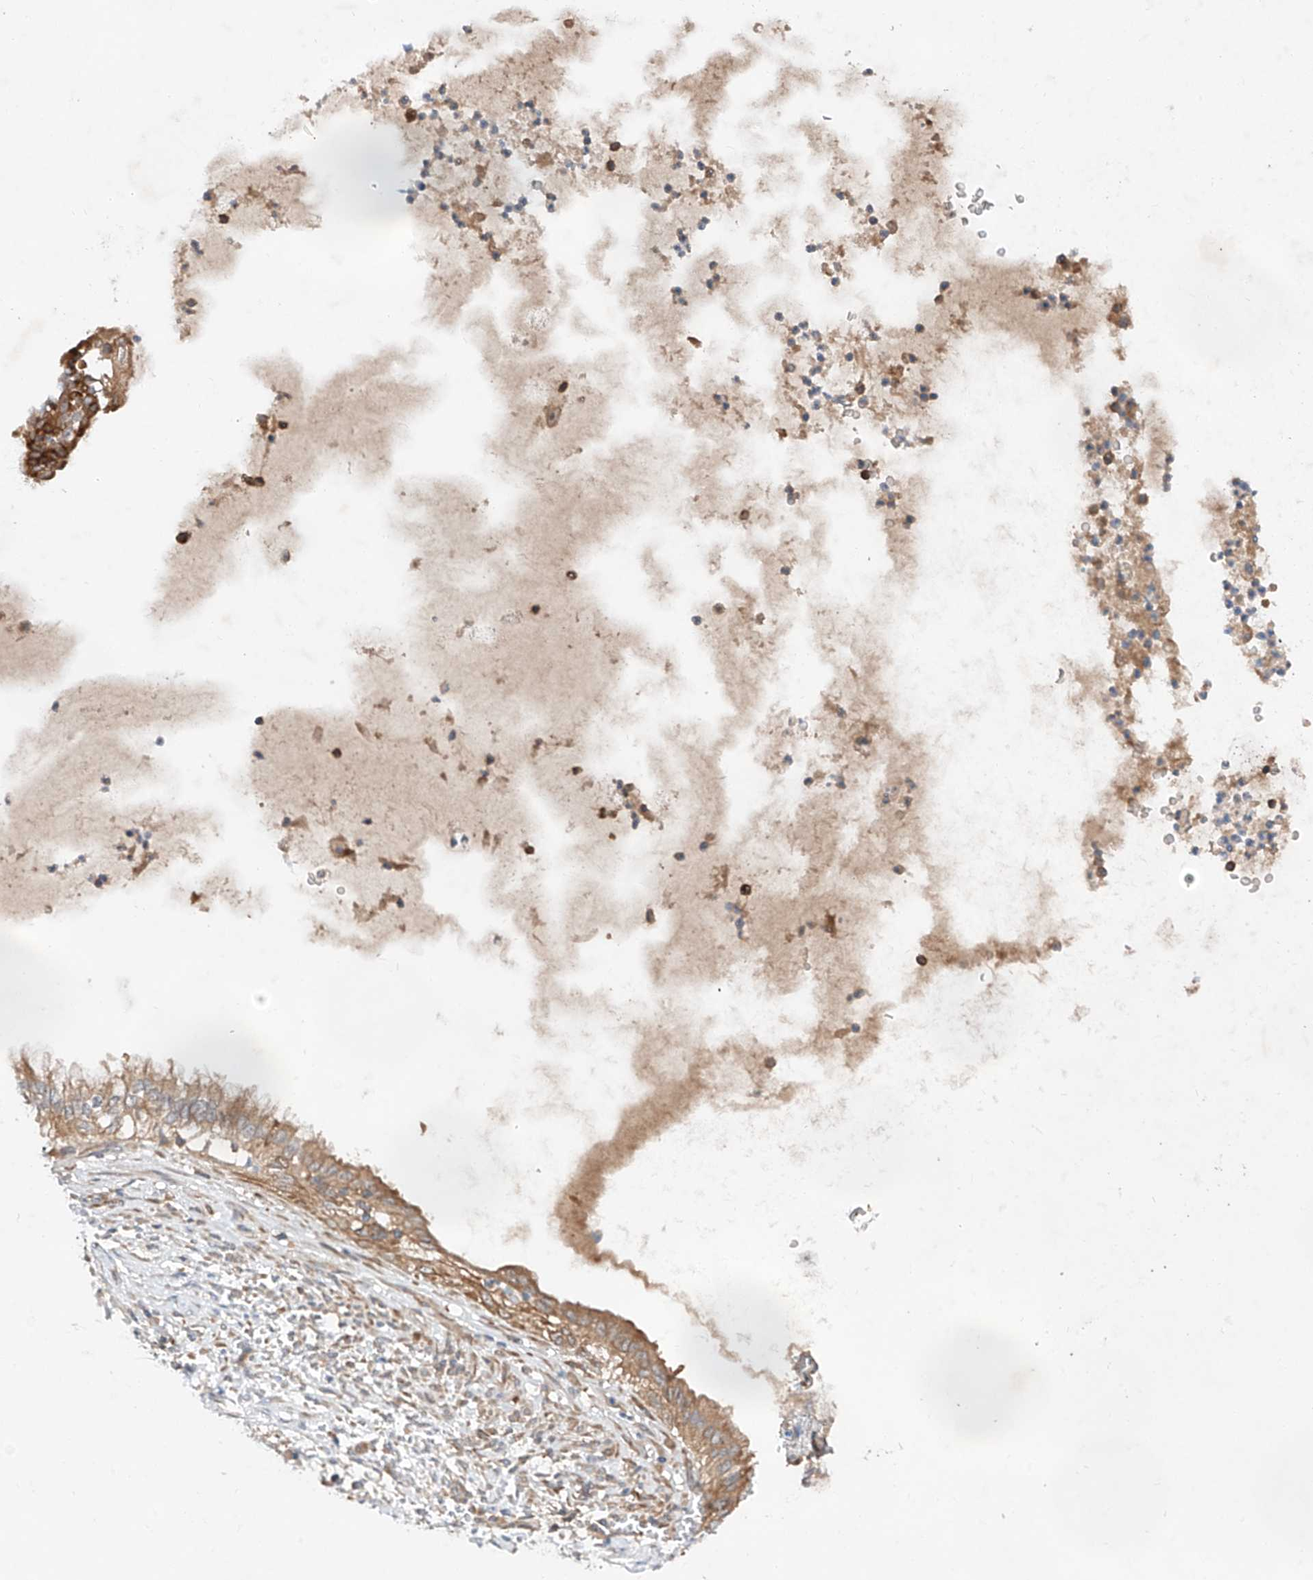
{"staining": {"intensity": "moderate", "quantity": ">75%", "location": "cytoplasmic/membranous"}, "tissue": "lung cancer", "cell_type": "Tumor cells", "image_type": "cancer", "snomed": [{"axis": "morphology", "description": "Adenocarcinoma, NOS"}, {"axis": "topography", "description": "Lung"}], "caption": "This histopathology image demonstrates immunohistochemistry (IHC) staining of lung adenocarcinoma, with medium moderate cytoplasmic/membranous positivity in approximately >75% of tumor cells.", "gene": "RUSC1", "patient": {"sex": "female", "age": 70}}